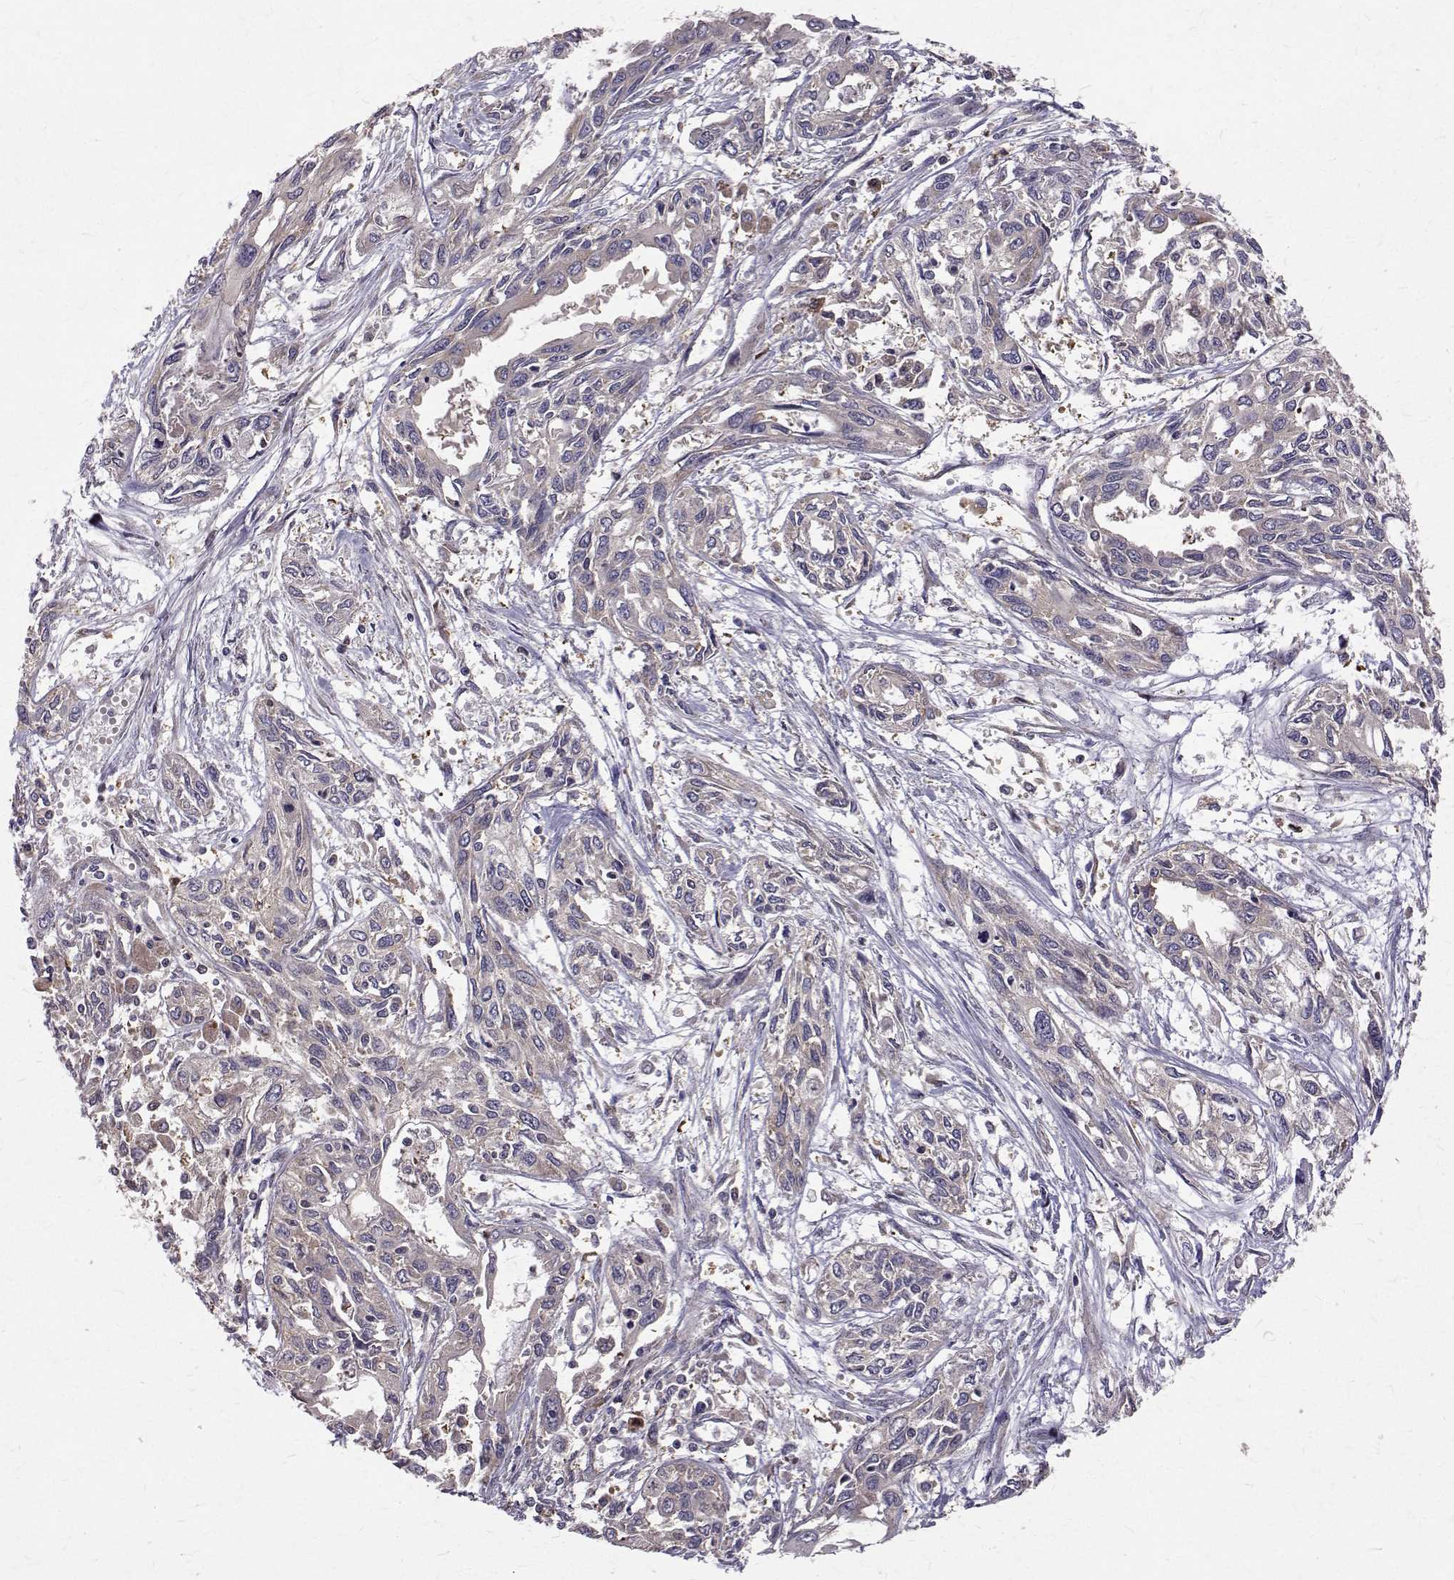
{"staining": {"intensity": "weak", "quantity": "25%-75%", "location": "cytoplasmic/membranous"}, "tissue": "pancreatic cancer", "cell_type": "Tumor cells", "image_type": "cancer", "snomed": [{"axis": "morphology", "description": "Adenocarcinoma, NOS"}, {"axis": "topography", "description": "Pancreas"}], "caption": "Pancreatic cancer tissue demonstrates weak cytoplasmic/membranous staining in approximately 25%-75% of tumor cells, visualized by immunohistochemistry. The staining was performed using DAB to visualize the protein expression in brown, while the nuclei were stained in blue with hematoxylin (Magnification: 20x).", "gene": "FARSB", "patient": {"sex": "female", "age": 55}}